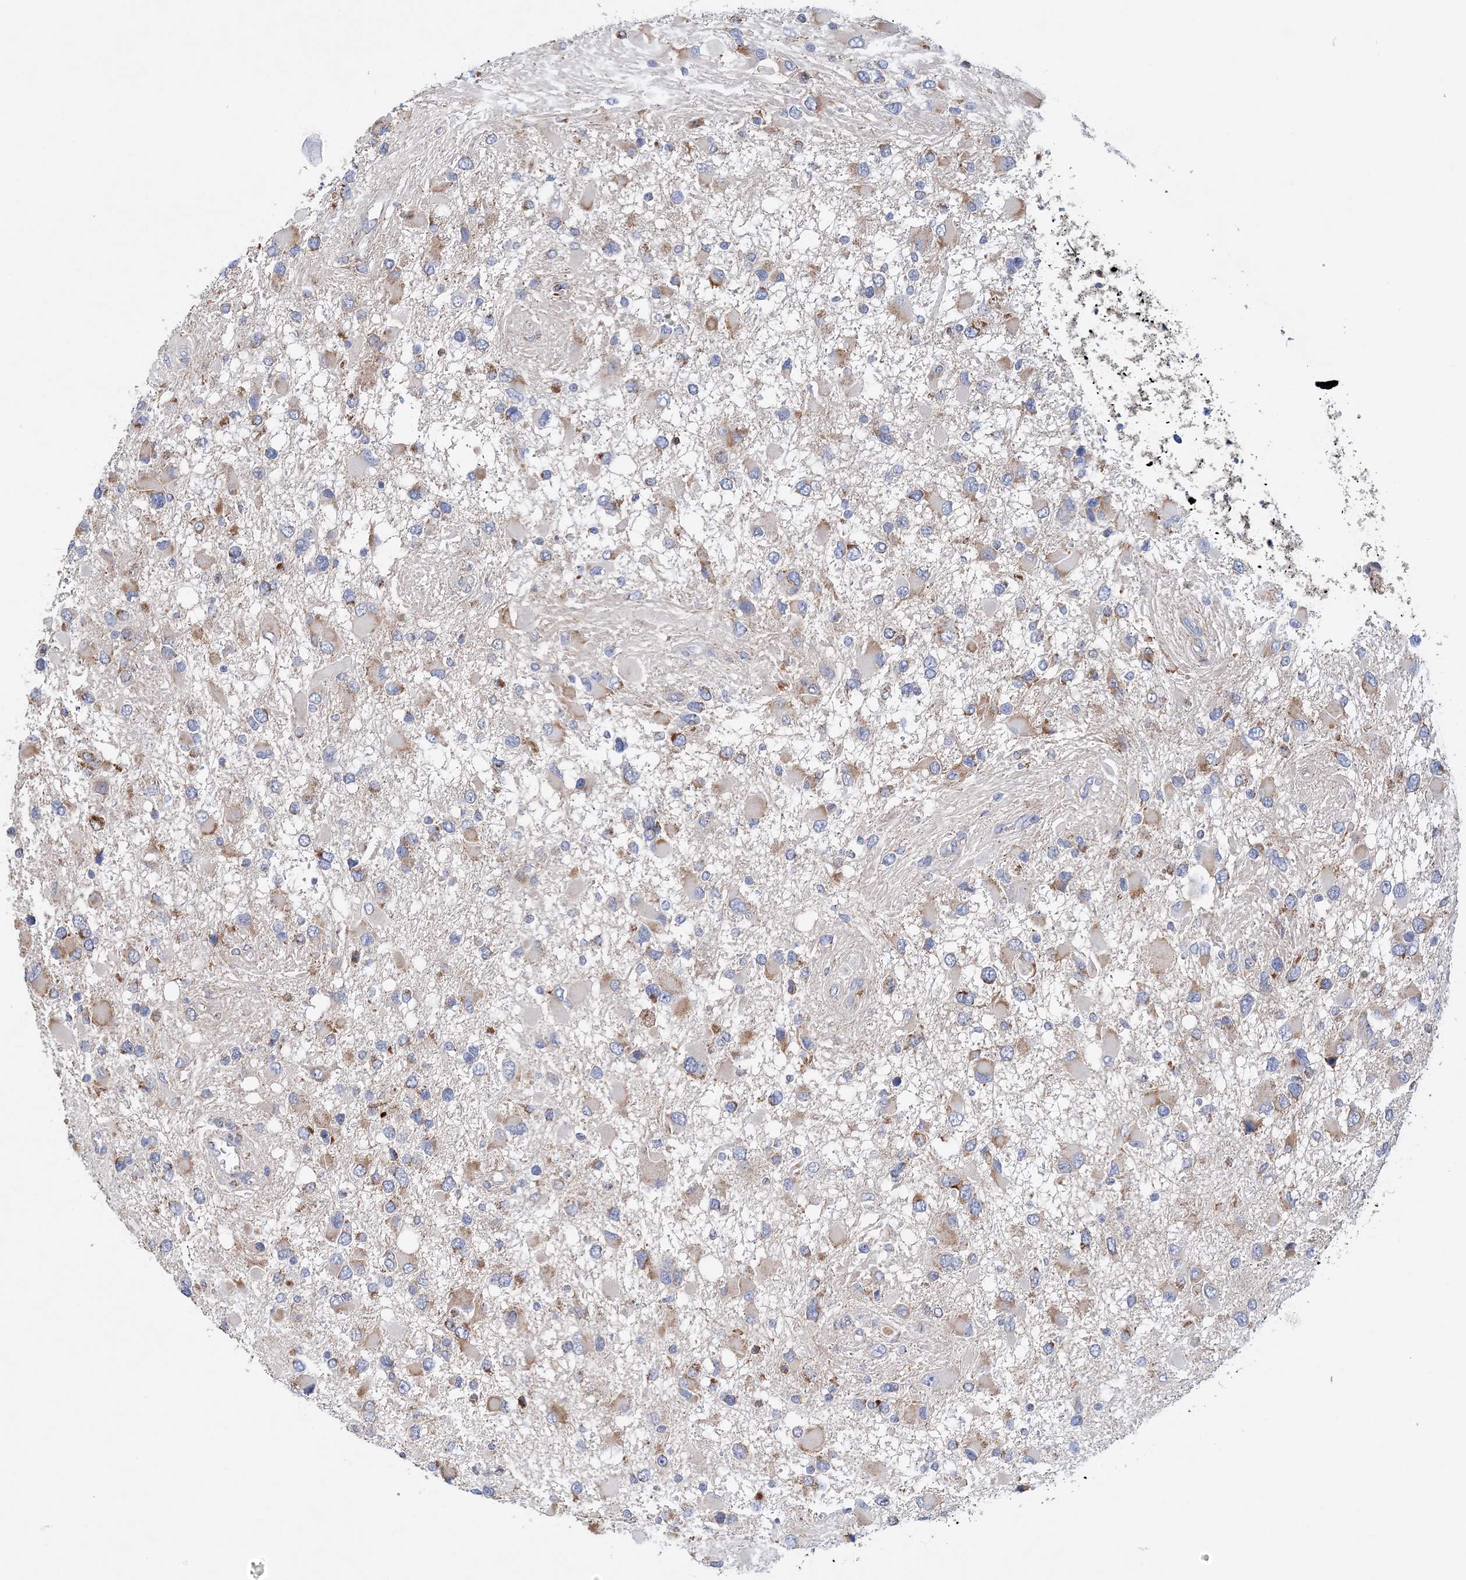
{"staining": {"intensity": "moderate", "quantity": "<25%", "location": "cytoplasmic/membranous"}, "tissue": "glioma", "cell_type": "Tumor cells", "image_type": "cancer", "snomed": [{"axis": "morphology", "description": "Glioma, malignant, High grade"}, {"axis": "topography", "description": "Brain"}], "caption": "Protein expression analysis of glioma reveals moderate cytoplasmic/membranous positivity in about <25% of tumor cells.", "gene": "TTC32", "patient": {"sex": "male", "age": 53}}